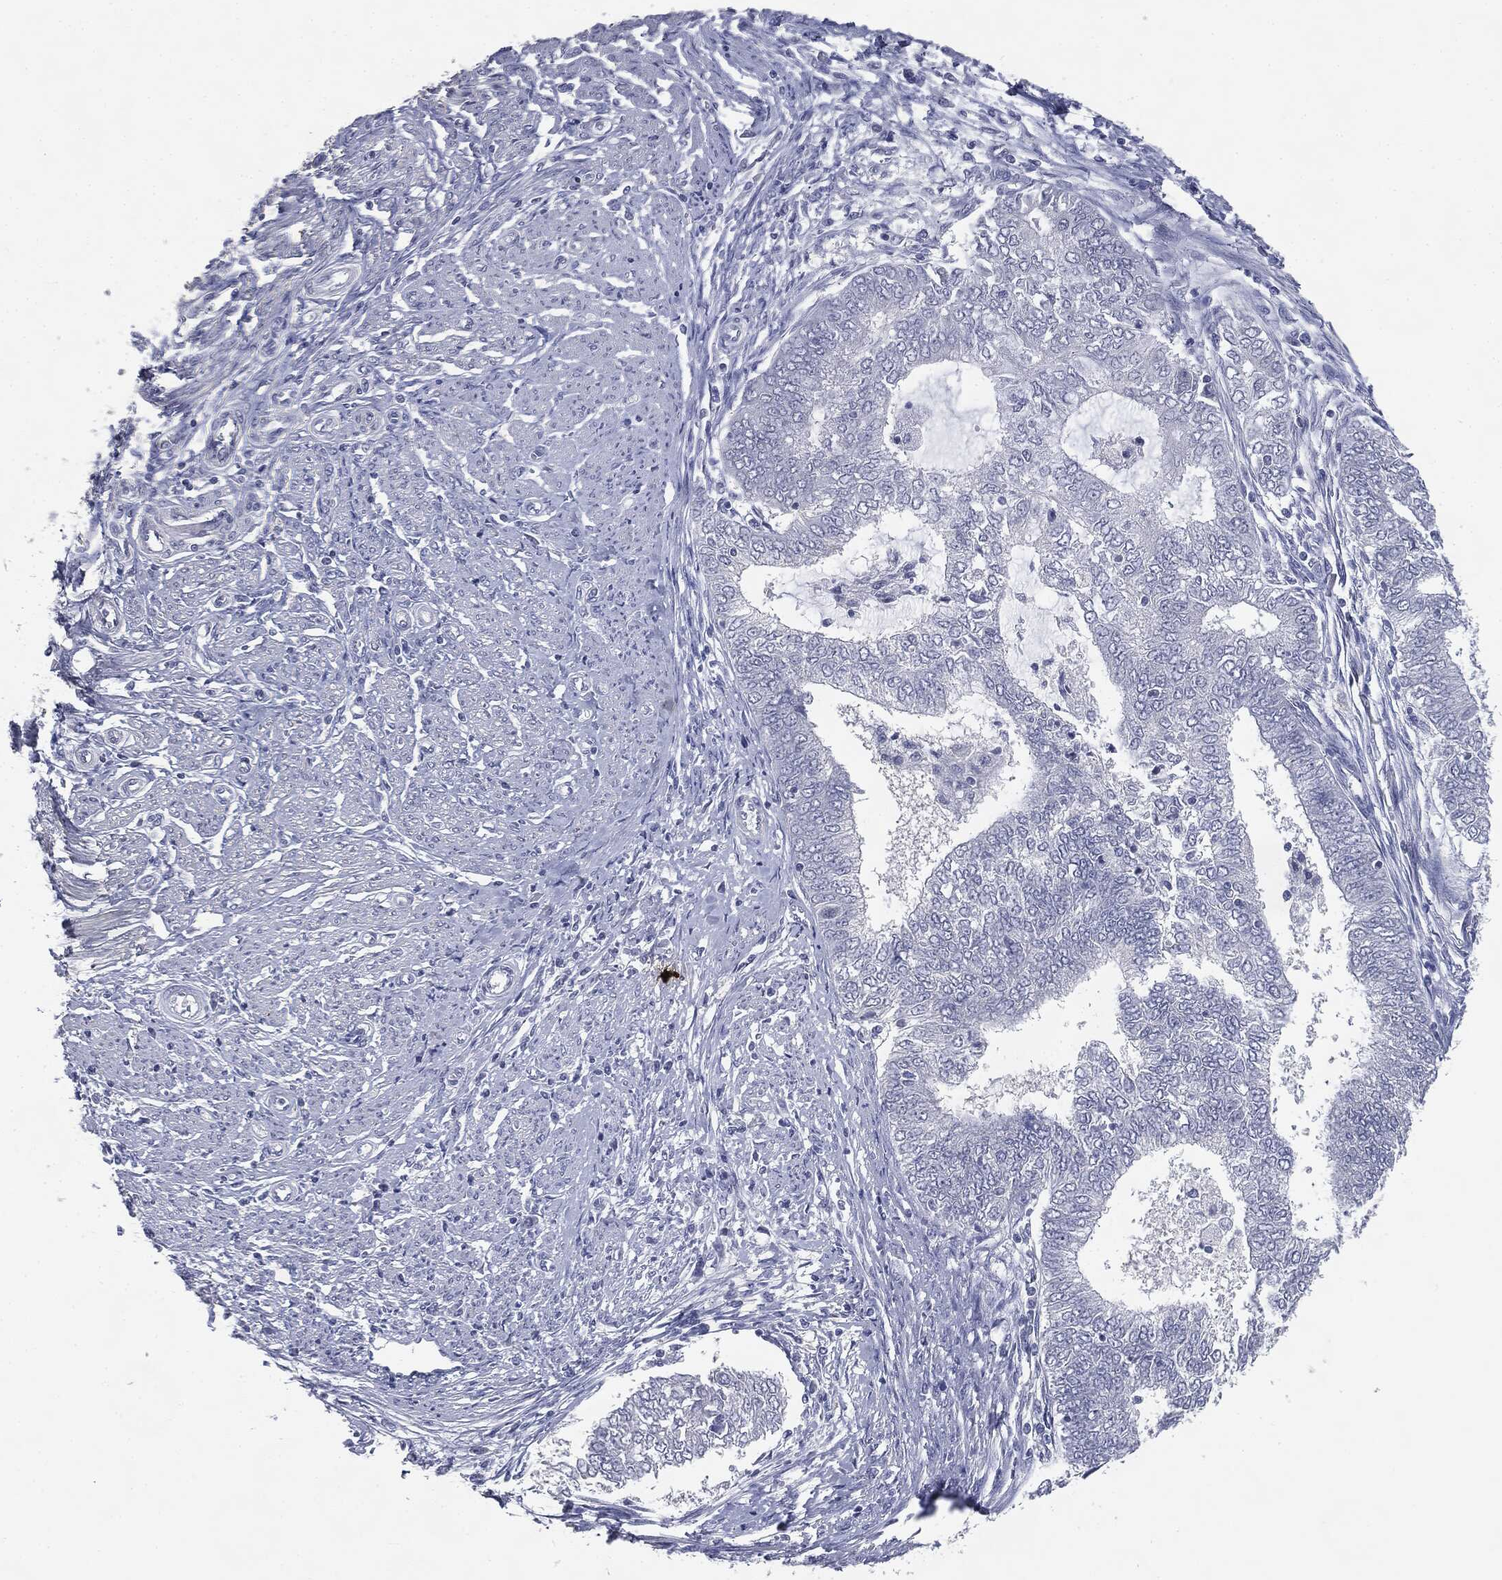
{"staining": {"intensity": "negative", "quantity": "none", "location": "none"}, "tissue": "endometrial cancer", "cell_type": "Tumor cells", "image_type": "cancer", "snomed": [{"axis": "morphology", "description": "Adenocarcinoma, NOS"}, {"axis": "topography", "description": "Endometrium"}], "caption": "Immunohistochemistry micrograph of human endometrial adenocarcinoma stained for a protein (brown), which demonstrates no staining in tumor cells.", "gene": "SLC2A2", "patient": {"sex": "female", "age": 62}}